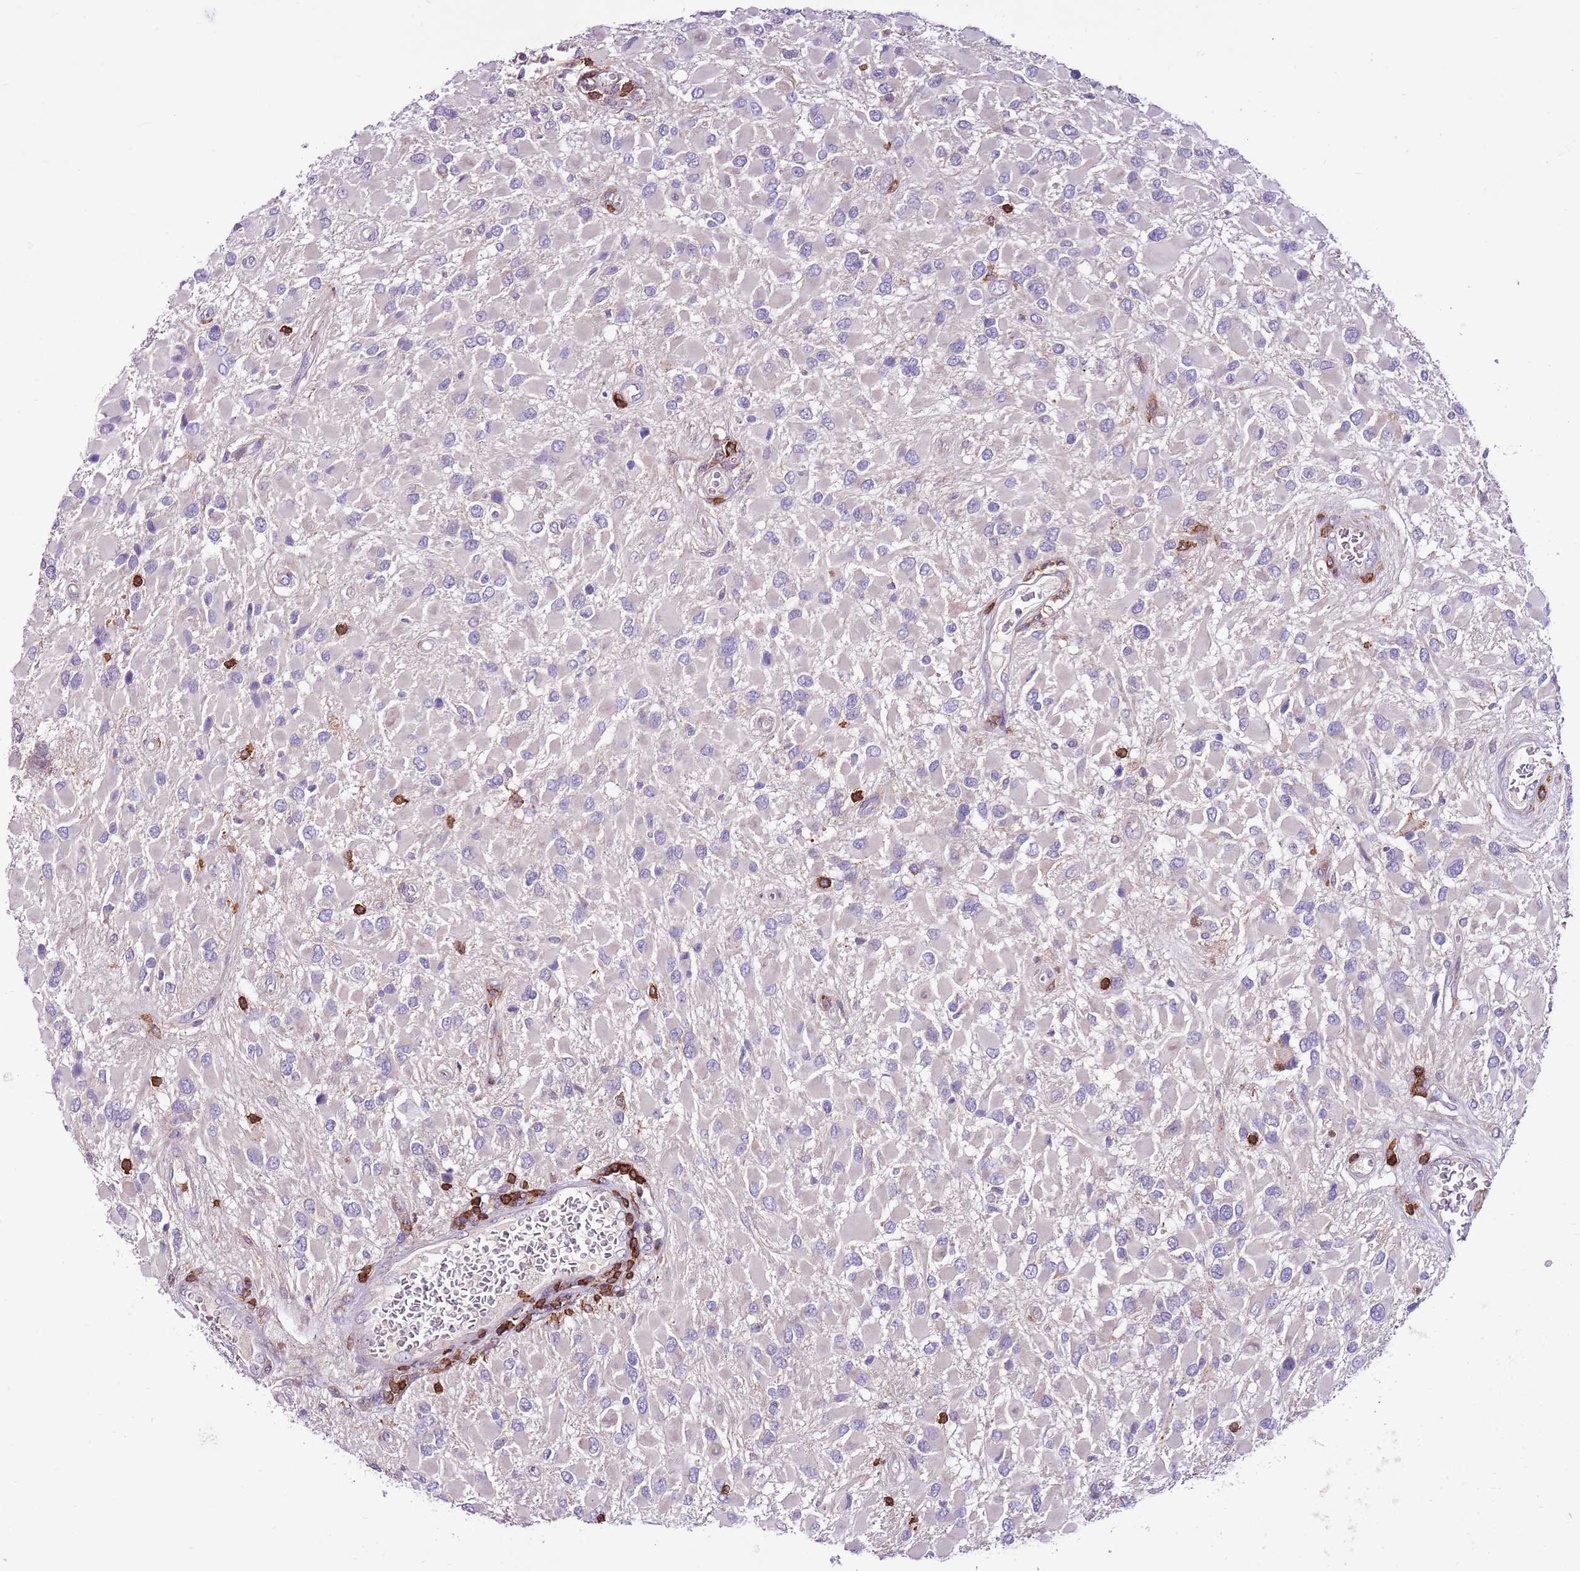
{"staining": {"intensity": "negative", "quantity": "none", "location": "none"}, "tissue": "glioma", "cell_type": "Tumor cells", "image_type": "cancer", "snomed": [{"axis": "morphology", "description": "Glioma, malignant, High grade"}, {"axis": "topography", "description": "Brain"}], "caption": "Immunohistochemistry photomicrograph of neoplastic tissue: human glioma stained with DAB reveals no significant protein expression in tumor cells. (Brightfield microscopy of DAB (3,3'-diaminobenzidine) immunohistochemistry at high magnification).", "gene": "ZSWIM1", "patient": {"sex": "male", "age": 53}}